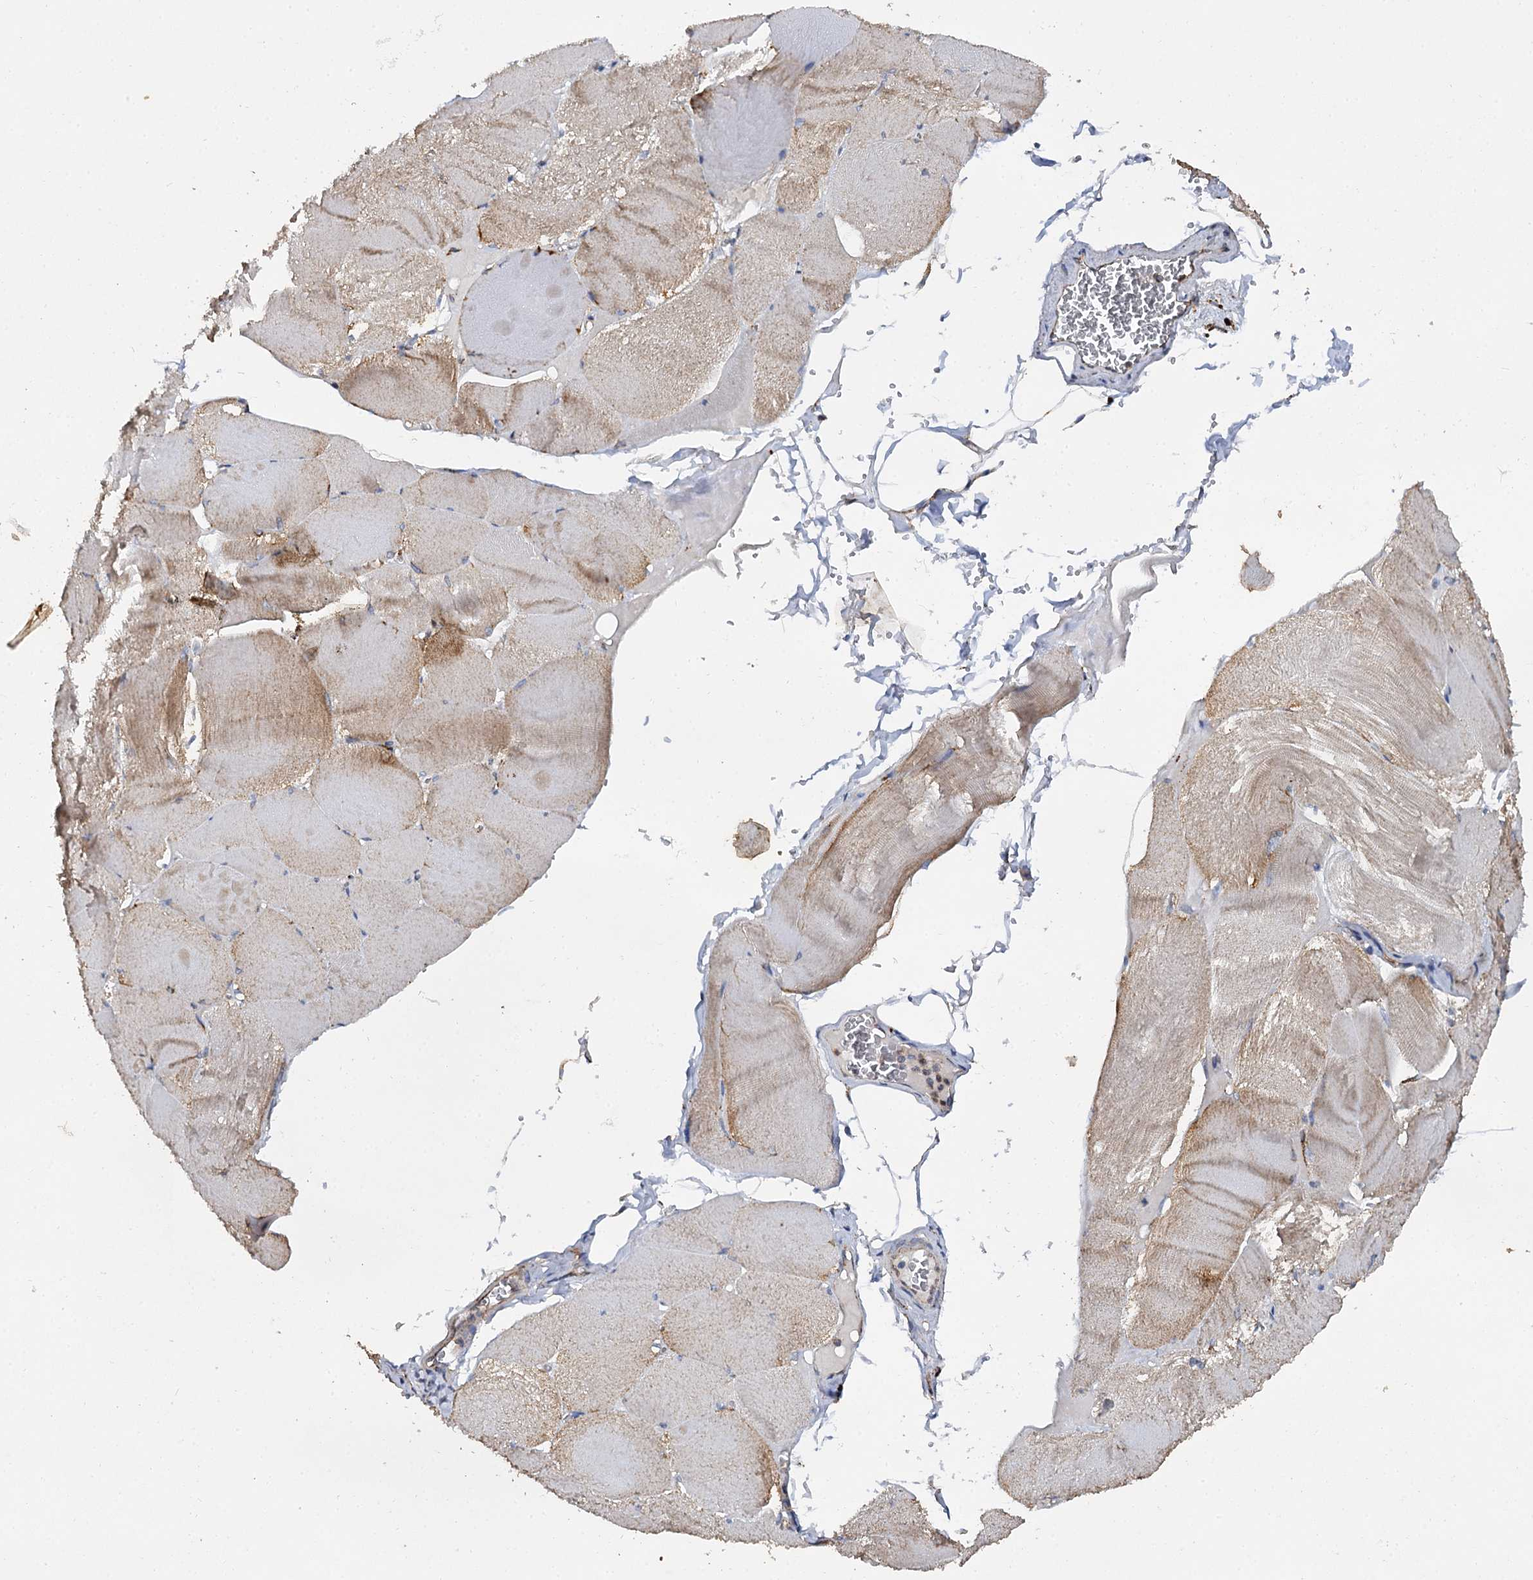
{"staining": {"intensity": "moderate", "quantity": "25%-75%", "location": "cytoplasmic/membranous"}, "tissue": "skeletal muscle", "cell_type": "Myocytes", "image_type": "normal", "snomed": [{"axis": "morphology", "description": "Normal tissue, NOS"}, {"axis": "morphology", "description": "Basal cell carcinoma"}, {"axis": "topography", "description": "Skeletal muscle"}], "caption": "Immunohistochemistry (IHC) of normal skeletal muscle shows medium levels of moderate cytoplasmic/membranous expression in about 25%-75% of myocytes.", "gene": "GBA1", "patient": {"sex": "female", "age": 64}}